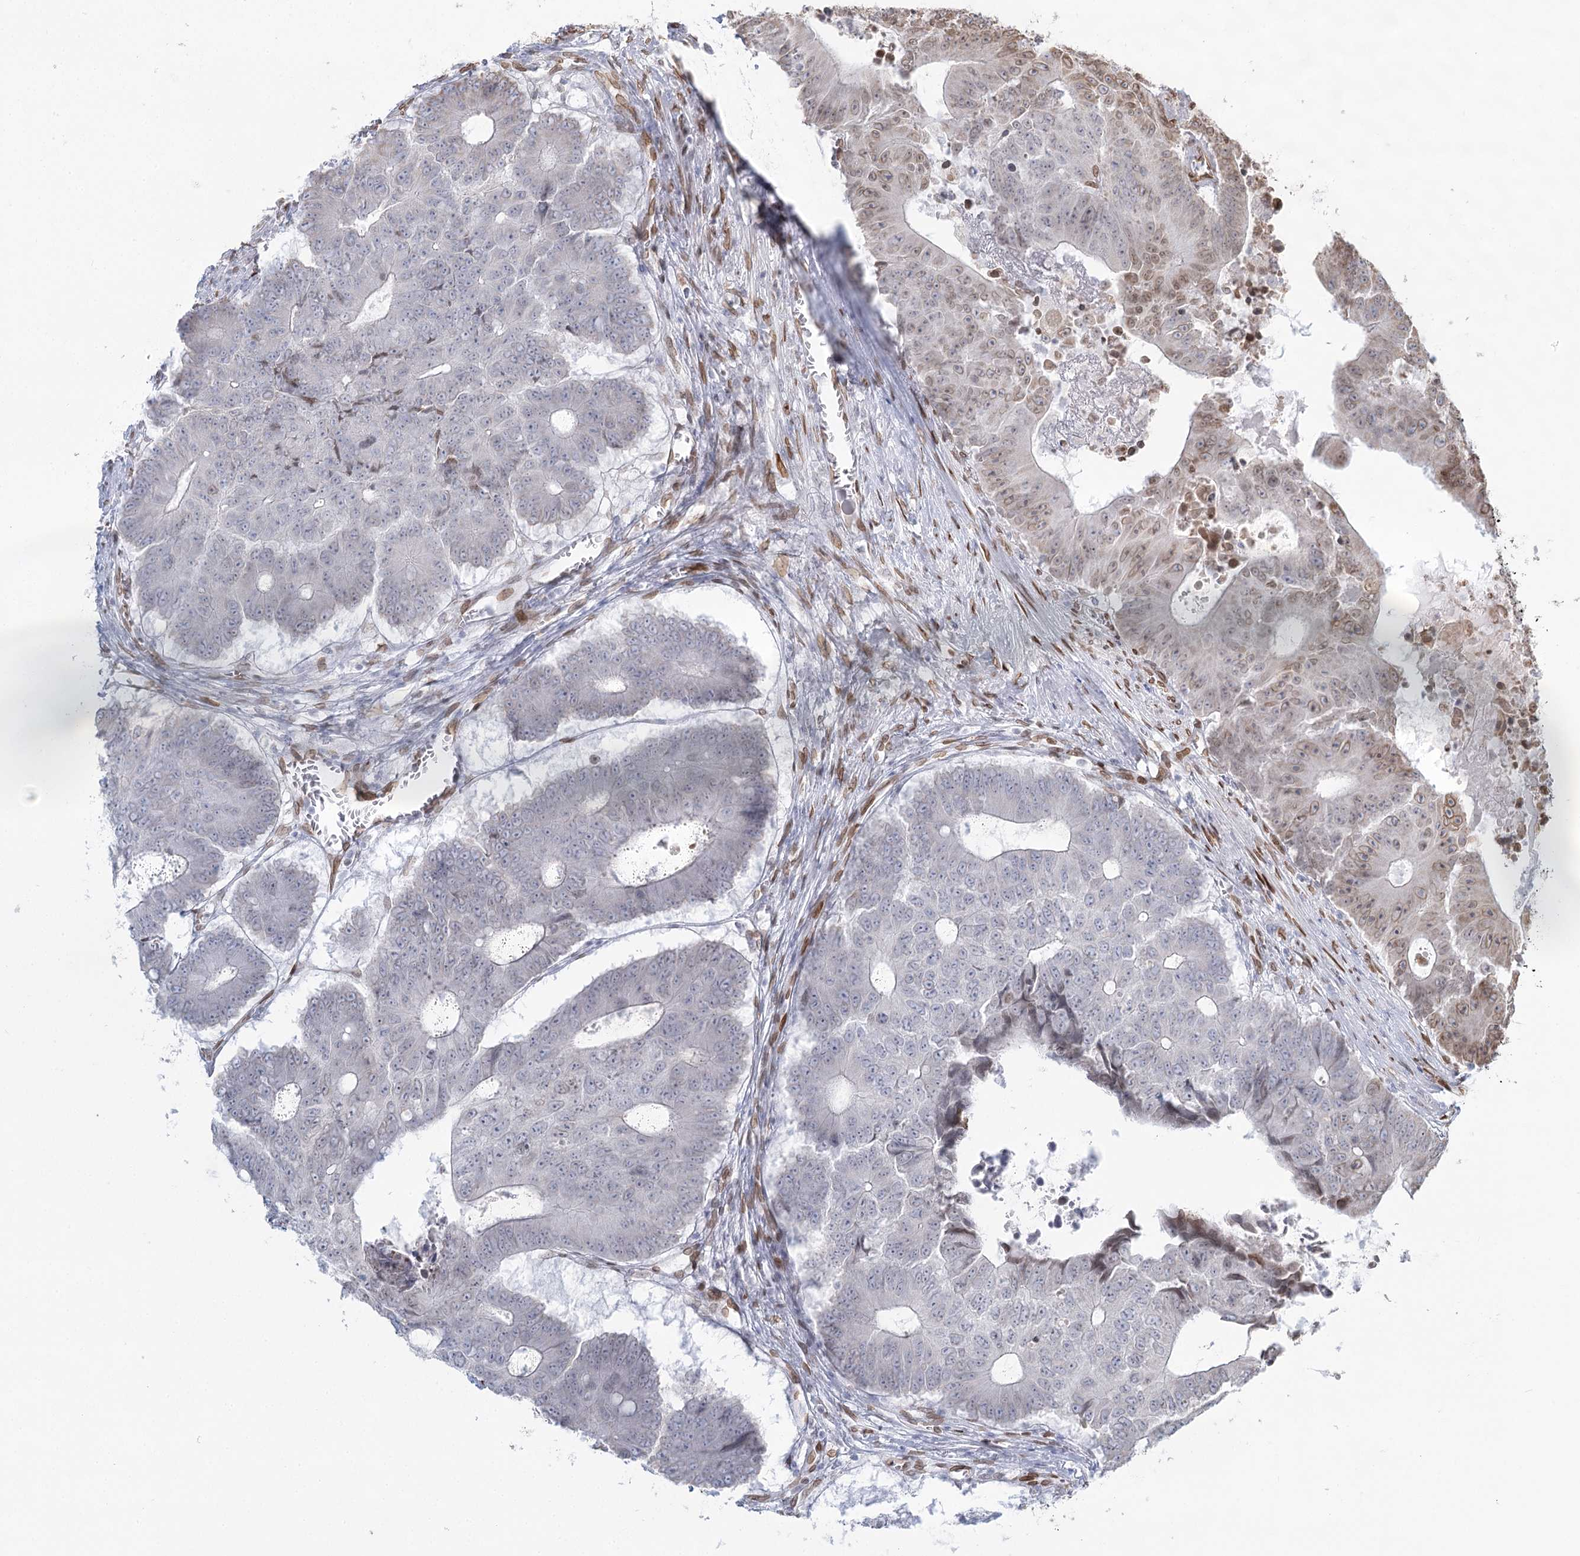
{"staining": {"intensity": "weak", "quantity": "<25%", "location": "cytoplasmic/membranous,nuclear"}, "tissue": "colorectal cancer", "cell_type": "Tumor cells", "image_type": "cancer", "snomed": [{"axis": "morphology", "description": "Adenocarcinoma, NOS"}, {"axis": "topography", "description": "Colon"}], "caption": "DAB immunohistochemical staining of adenocarcinoma (colorectal) shows no significant positivity in tumor cells. The staining was performed using DAB (3,3'-diaminobenzidine) to visualize the protein expression in brown, while the nuclei were stained in blue with hematoxylin (Magnification: 20x).", "gene": "VWA5A", "patient": {"sex": "male", "age": 87}}